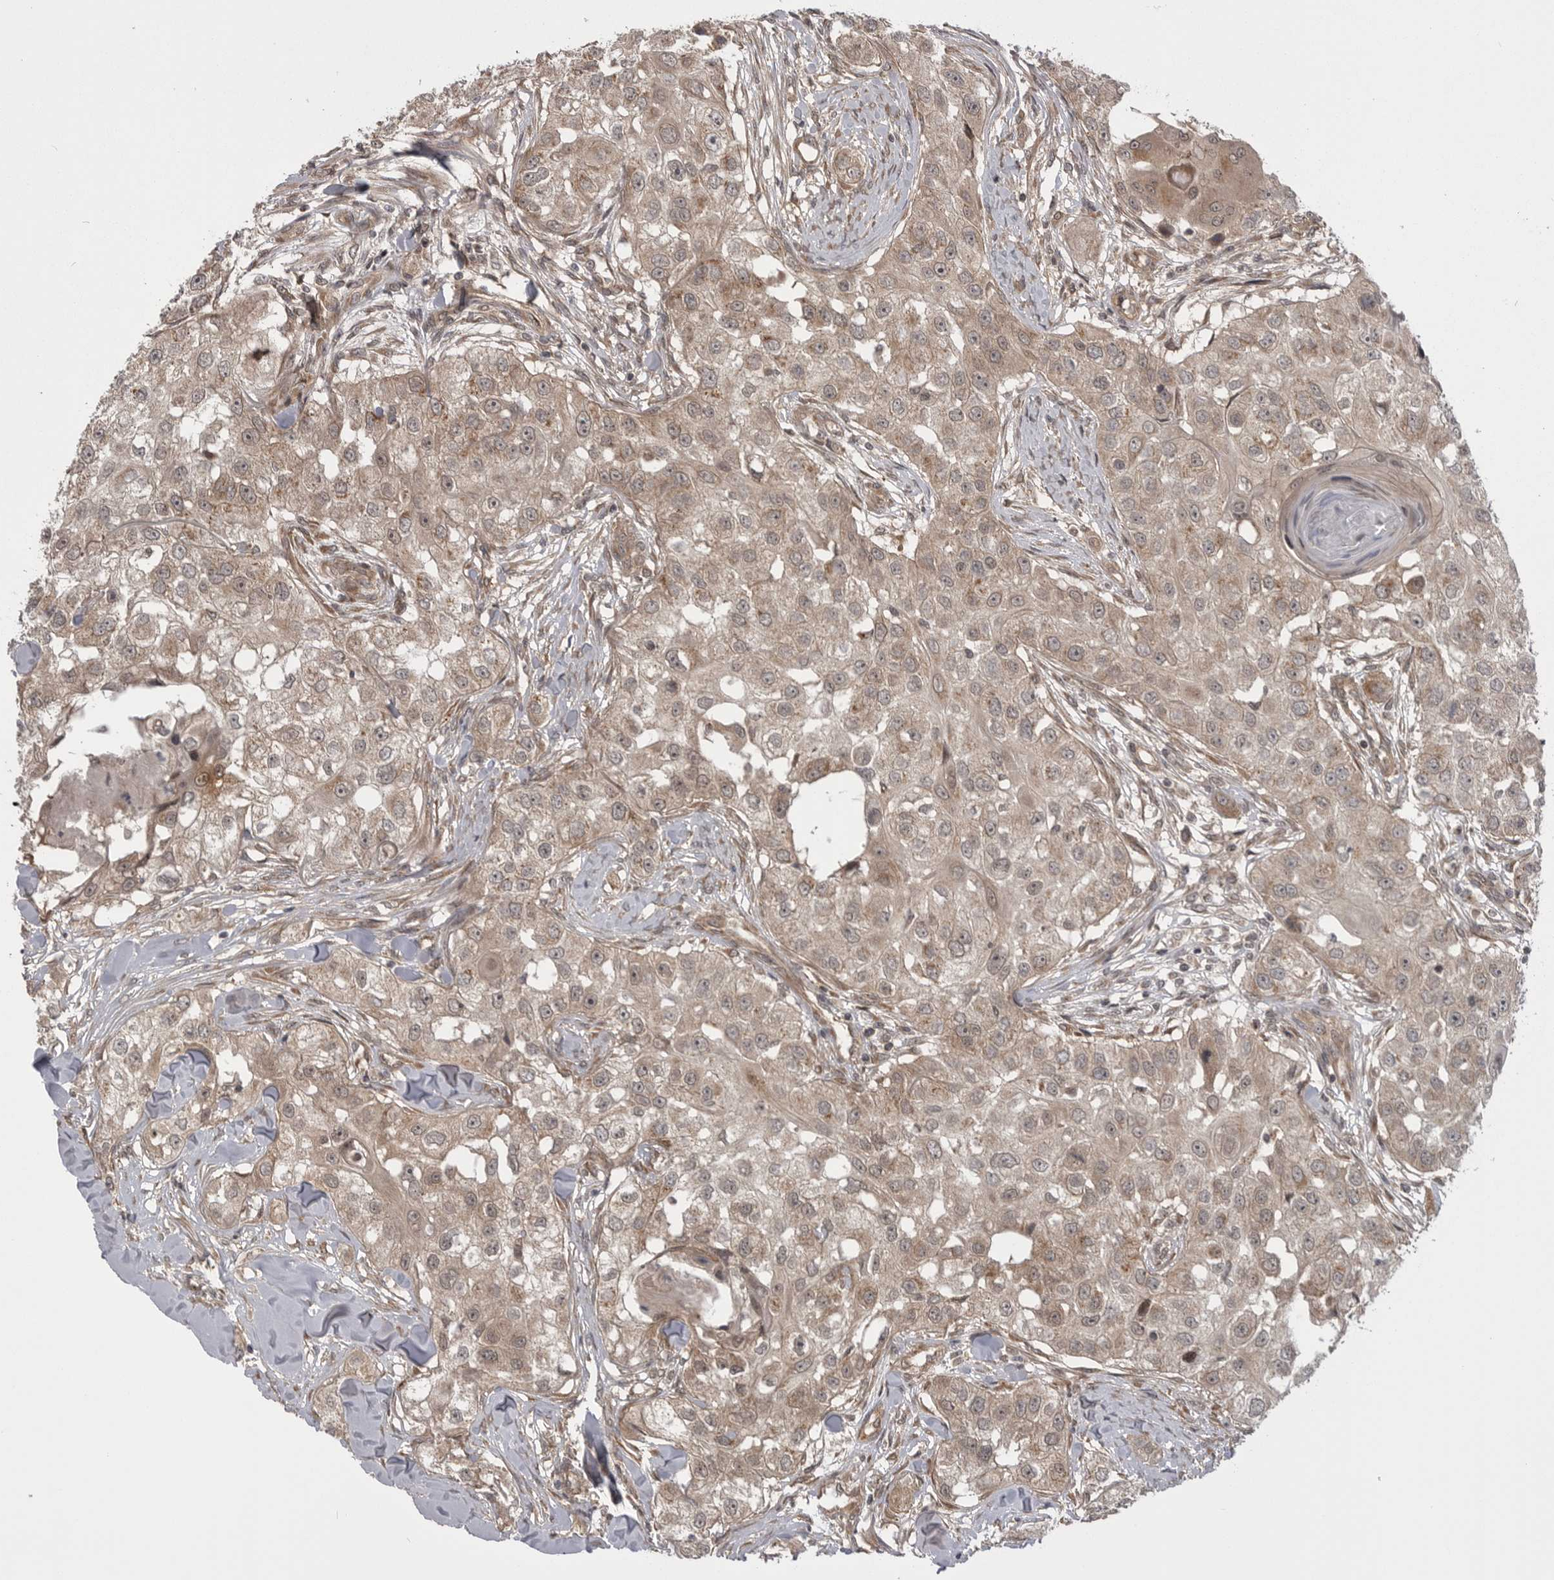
{"staining": {"intensity": "weak", "quantity": ">75%", "location": "cytoplasmic/membranous"}, "tissue": "head and neck cancer", "cell_type": "Tumor cells", "image_type": "cancer", "snomed": [{"axis": "morphology", "description": "Normal tissue, NOS"}, {"axis": "morphology", "description": "Squamous cell carcinoma, NOS"}, {"axis": "topography", "description": "Skeletal muscle"}, {"axis": "topography", "description": "Head-Neck"}], "caption": "Head and neck cancer (squamous cell carcinoma) stained for a protein exhibits weak cytoplasmic/membranous positivity in tumor cells.", "gene": "PDCL", "patient": {"sex": "male", "age": 51}}